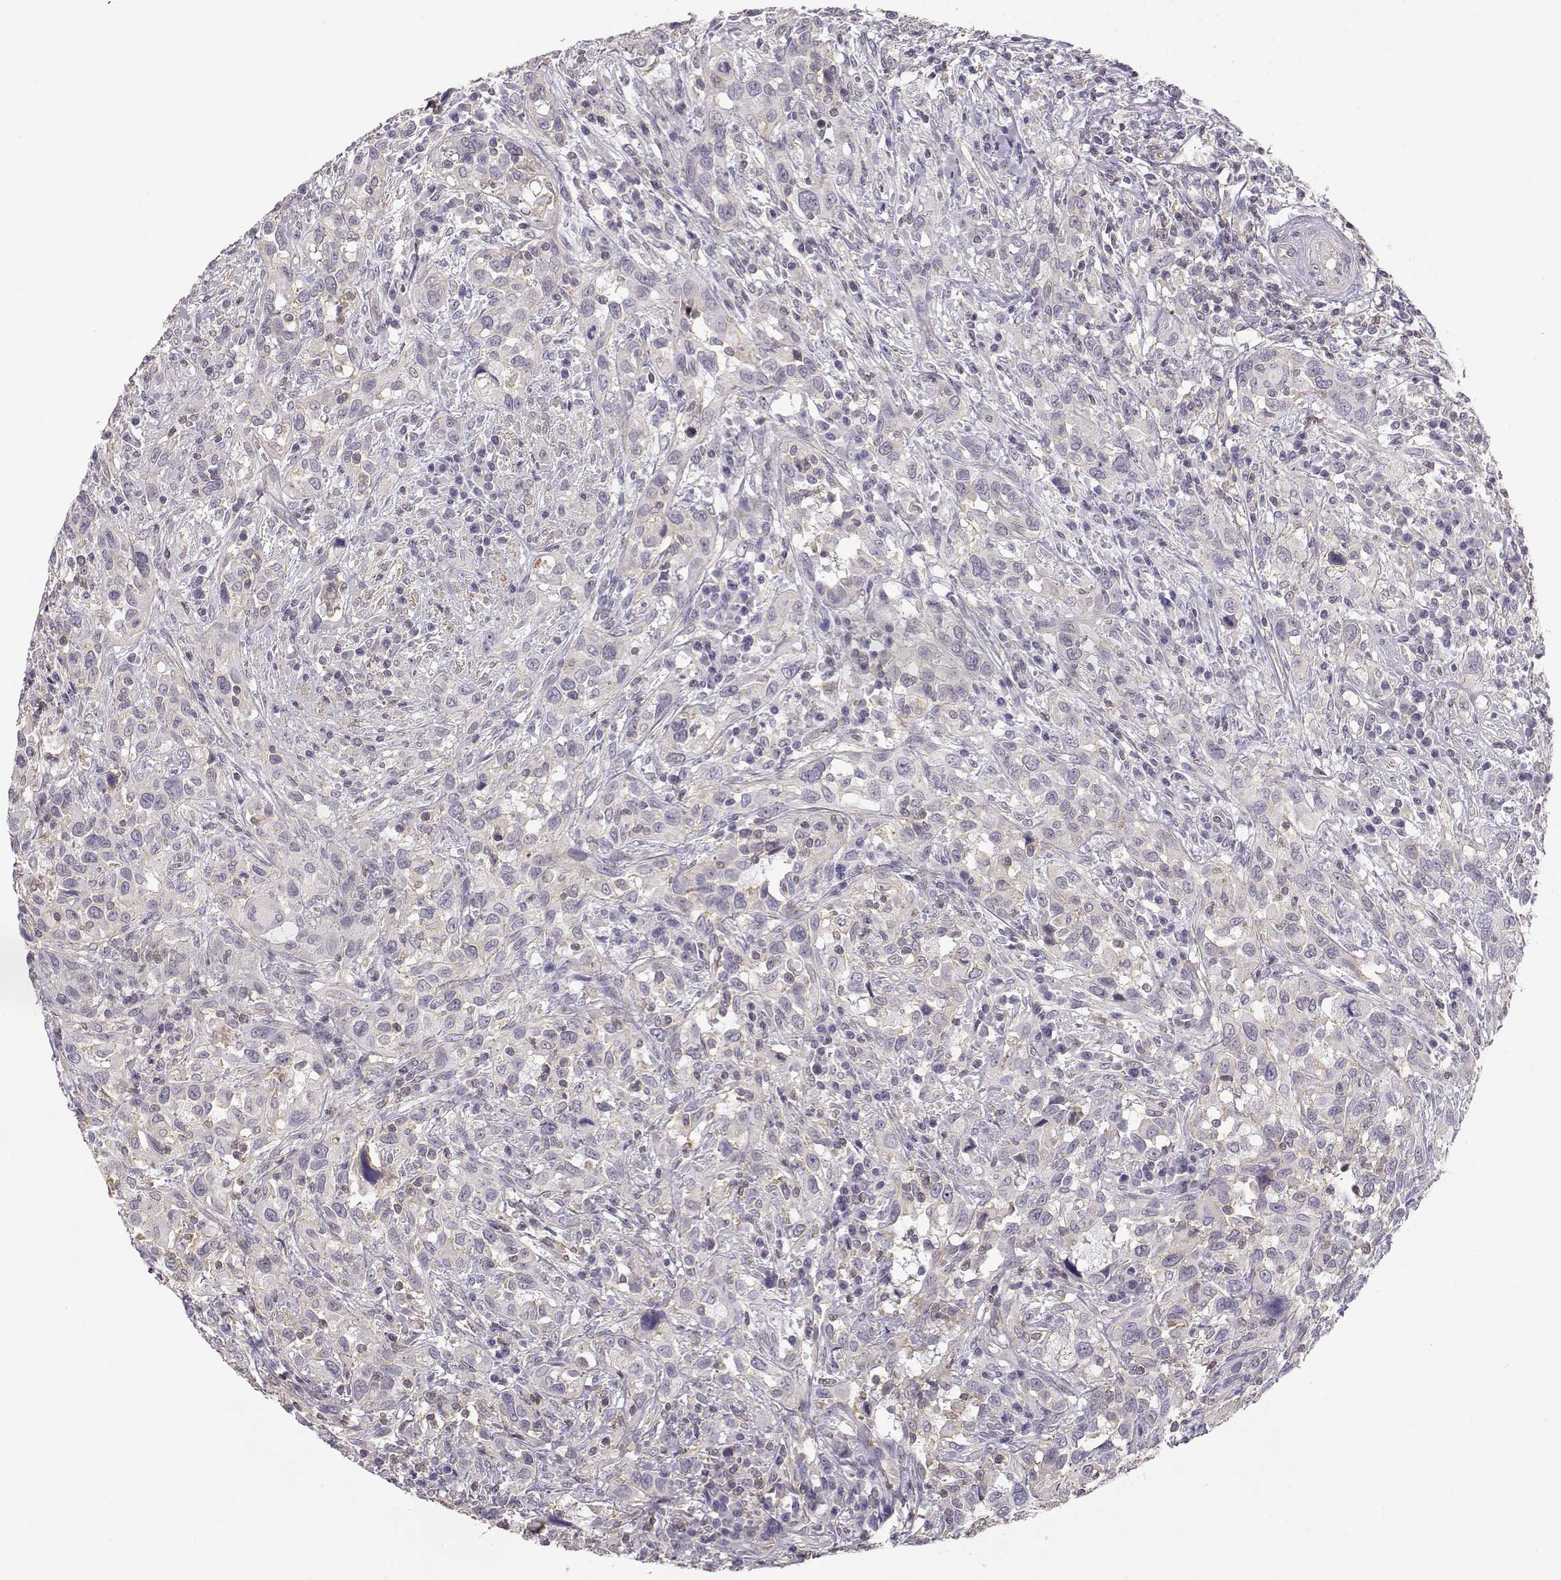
{"staining": {"intensity": "negative", "quantity": "none", "location": "none"}, "tissue": "urothelial cancer", "cell_type": "Tumor cells", "image_type": "cancer", "snomed": [{"axis": "morphology", "description": "Urothelial carcinoma, NOS"}, {"axis": "morphology", "description": "Urothelial carcinoma, High grade"}, {"axis": "topography", "description": "Urinary bladder"}], "caption": "The immunohistochemistry (IHC) micrograph has no significant positivity in tumor cells of transitional cell carcinoma tissue.", "gene": "DAPL1", "patient": {"sex": "female", "age": 64}}